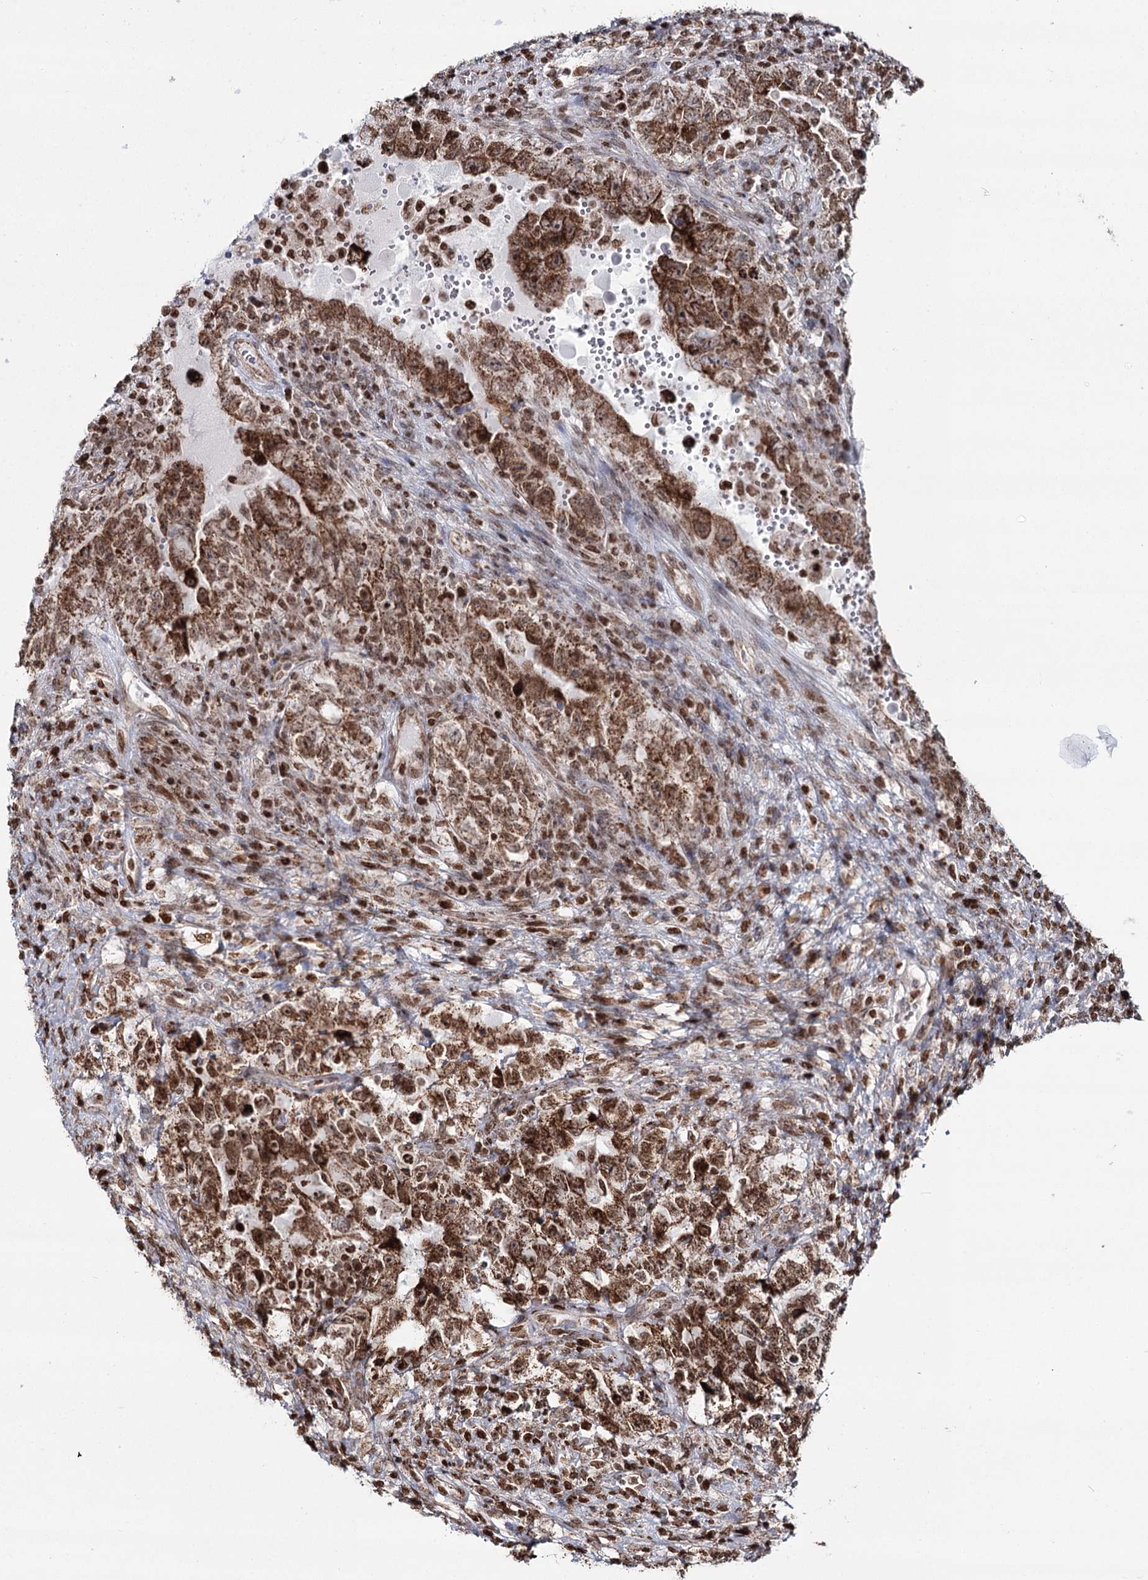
{"staining": {"intensity": "strong", "quantity": ">75%", "location": "cytoplasmic/membranous,nuclear"}, "tissue": "testis cancer", "cell_type": "Tumor cells", "image_type": "cancer", "snomed": [{"axis": "morphology", "description": "Carcinoma, Embryonal, NOS"}, {"axis": "topography", "description": "Testis"}], "caption": "Immunohistochemical staining of testis cancer (embryonal carcinoma) shows high levels of strong cytoplasmic/membranous and nuclear protein expression in about >75% of tumor cells.", "gene": "PDHX", "patient": {"sex": "male", "age": 26}}